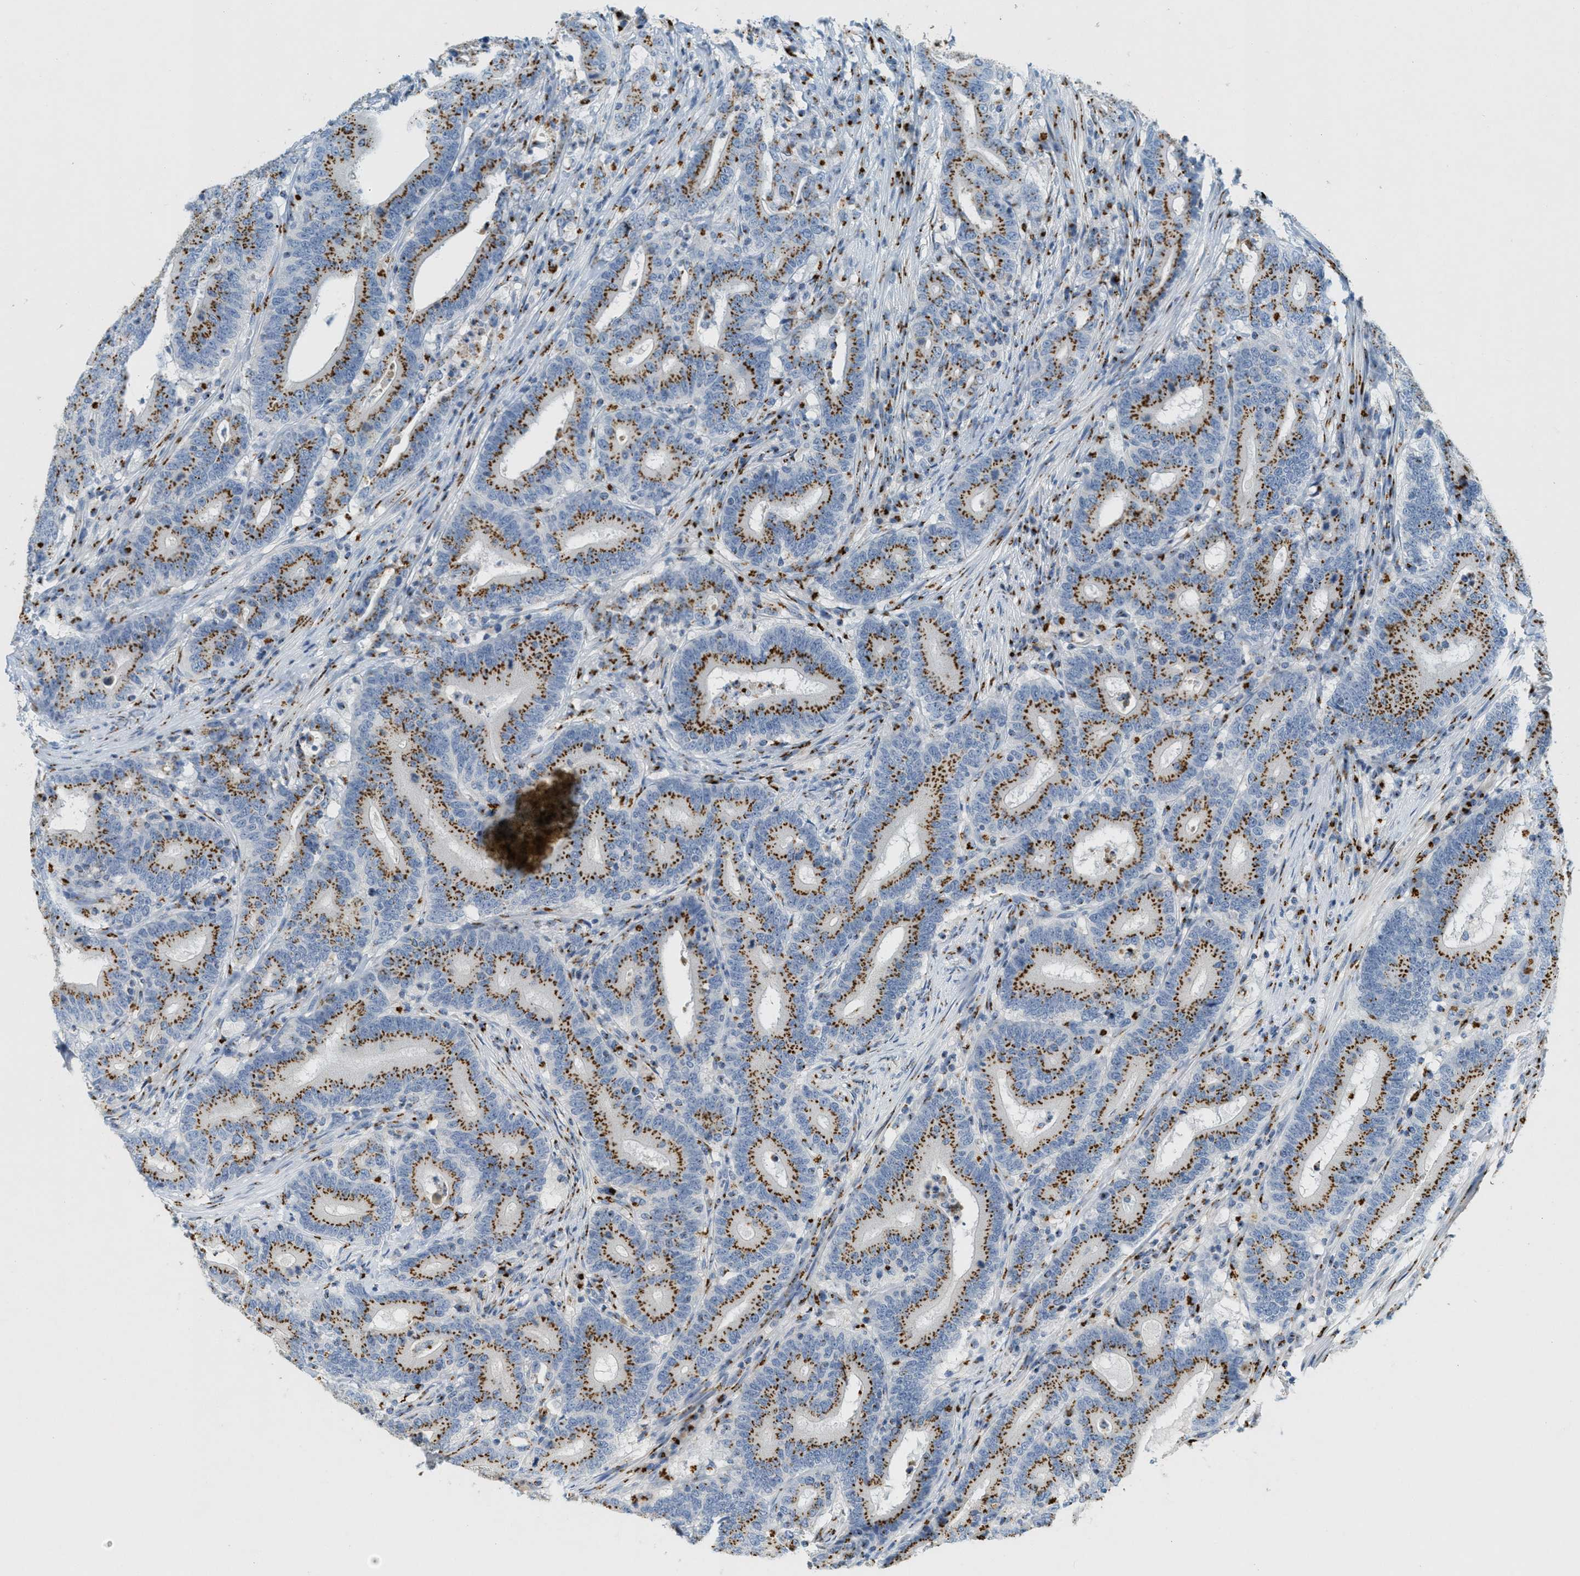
{"staining": {"intensity": "strong", "quantity": "25%-75%", "location": "cytoplasmic/membranous"}, "tissue": "colorectal cancer", "cell_type": "Tumor cells", "image_type": "cancer", "snomed": [{"axis": "morphology", "description": "Adenocarcinoma, NOS"}, {"axis": "topography", "description": "Colon"}], "caption": "The histopathology image shows immunohistochemical staining of adenocarcinoma (colorectal). There is strong cytoplasmic/membranous positivity is present in approximately 25%-75% of tumor cells.", "gene": "ENTPD4", "patient": {"sex": "female", "age": 66}}